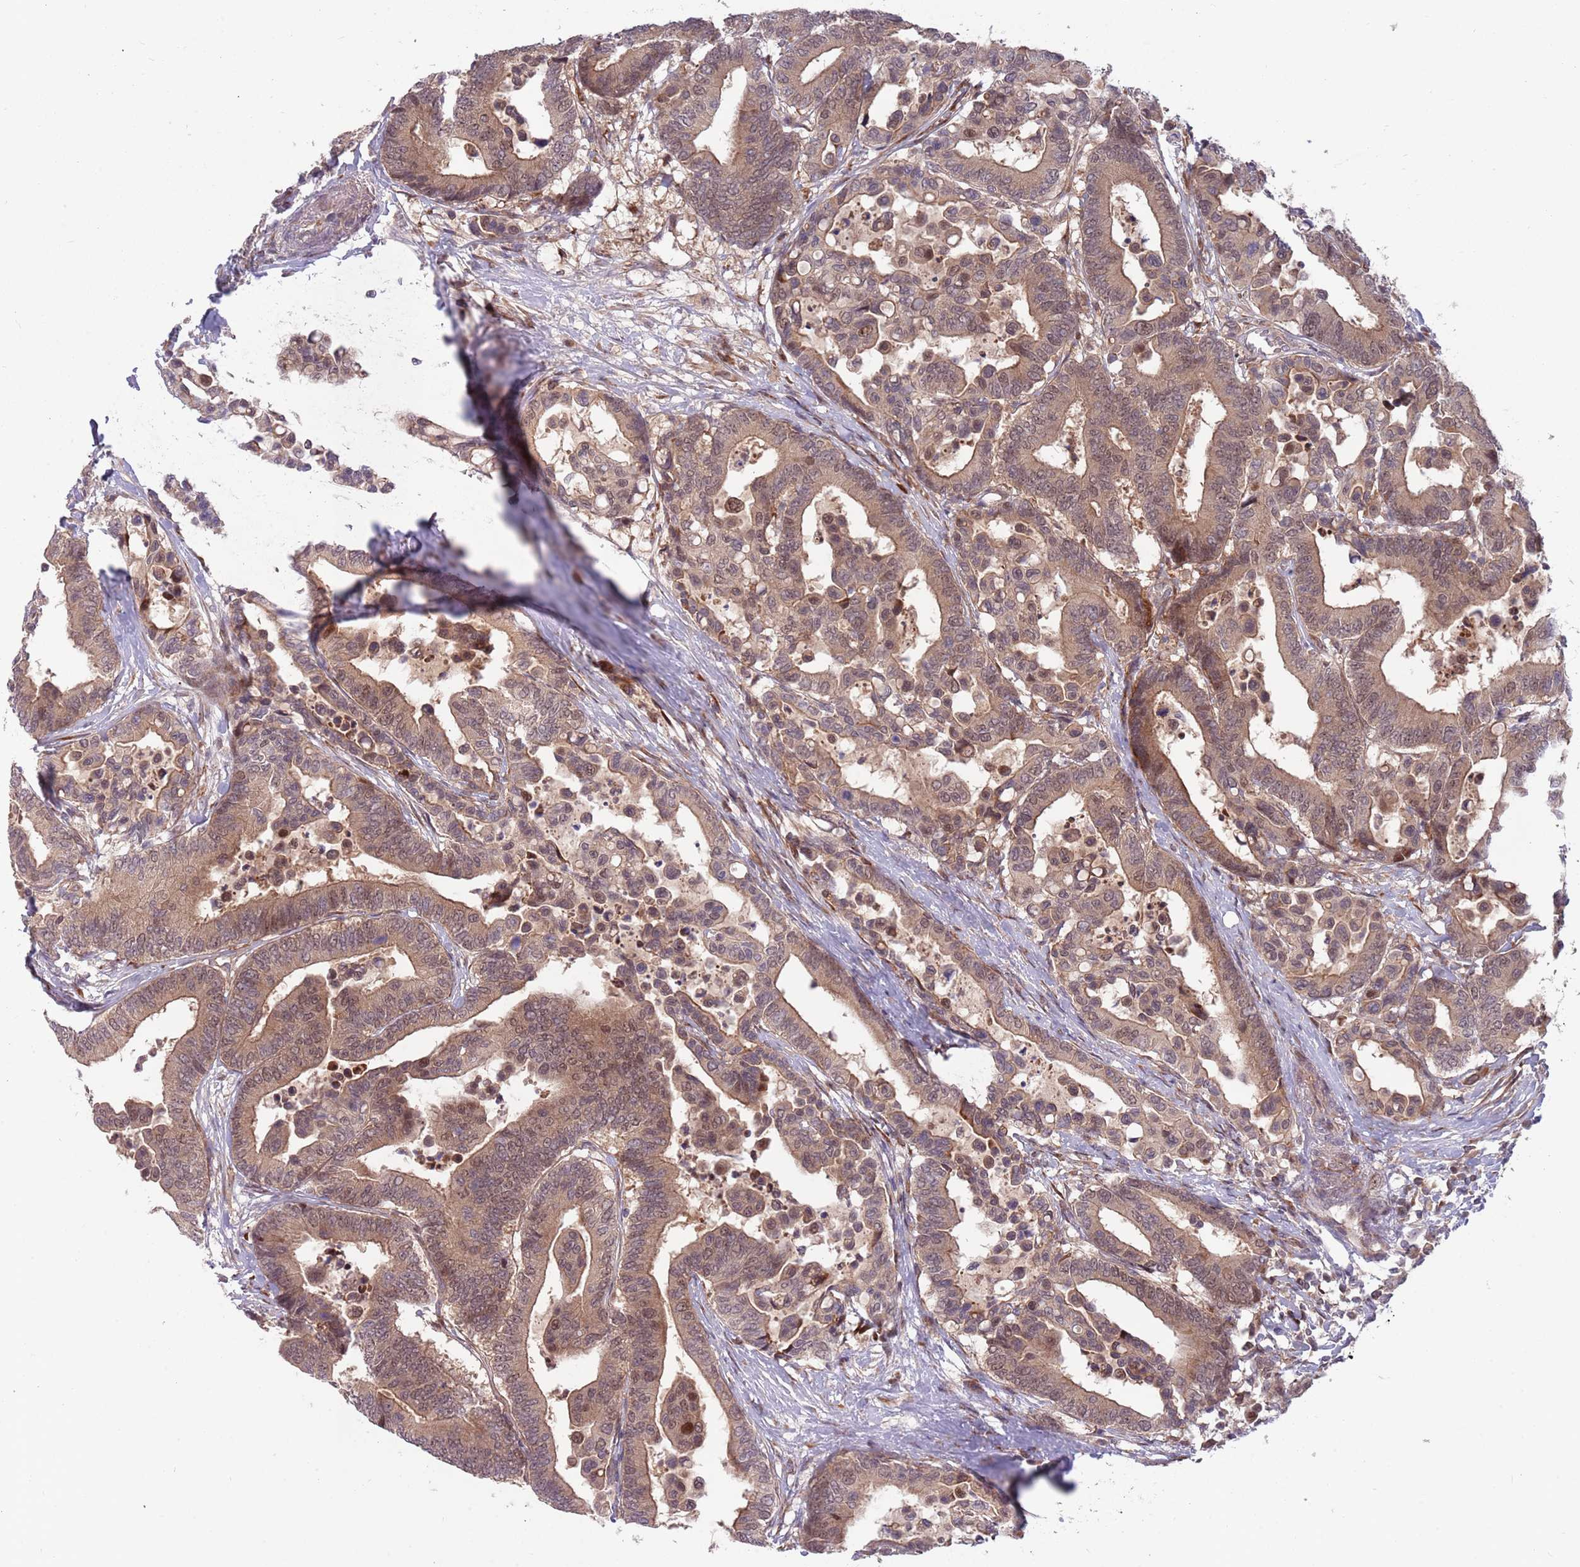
{"staining": {"intensity": "moderate", "quantity": ">75%", "location": "cytoplasmic/membranous,nuclear"}, "tissue": "colorectal cancer", "cell_type": "Tumor cells", "image_type": "cancer", "snomed": [{"axis": "morphology", "description": "Normal tissue, NOS"}, {"axis": "morphology", "description": "Adenocarcinoma, NOS"}, {"axis": "topography", "description": "Colon"}], "caption": "DAB (3,3'-diaminobenzidine) immunohistochemical staining of colorectal adenocarcinoma shows moderate cytoplasmic/membranous and nuclear protein expression in about >75% of tumor cells. The staining is performed using DAB brown chromogen to label protein expression. The nuclei are counter-stained blue using hematoxylin.", "gene": "NT5DC4", "patient": {"sex": "male", "age": 82}}